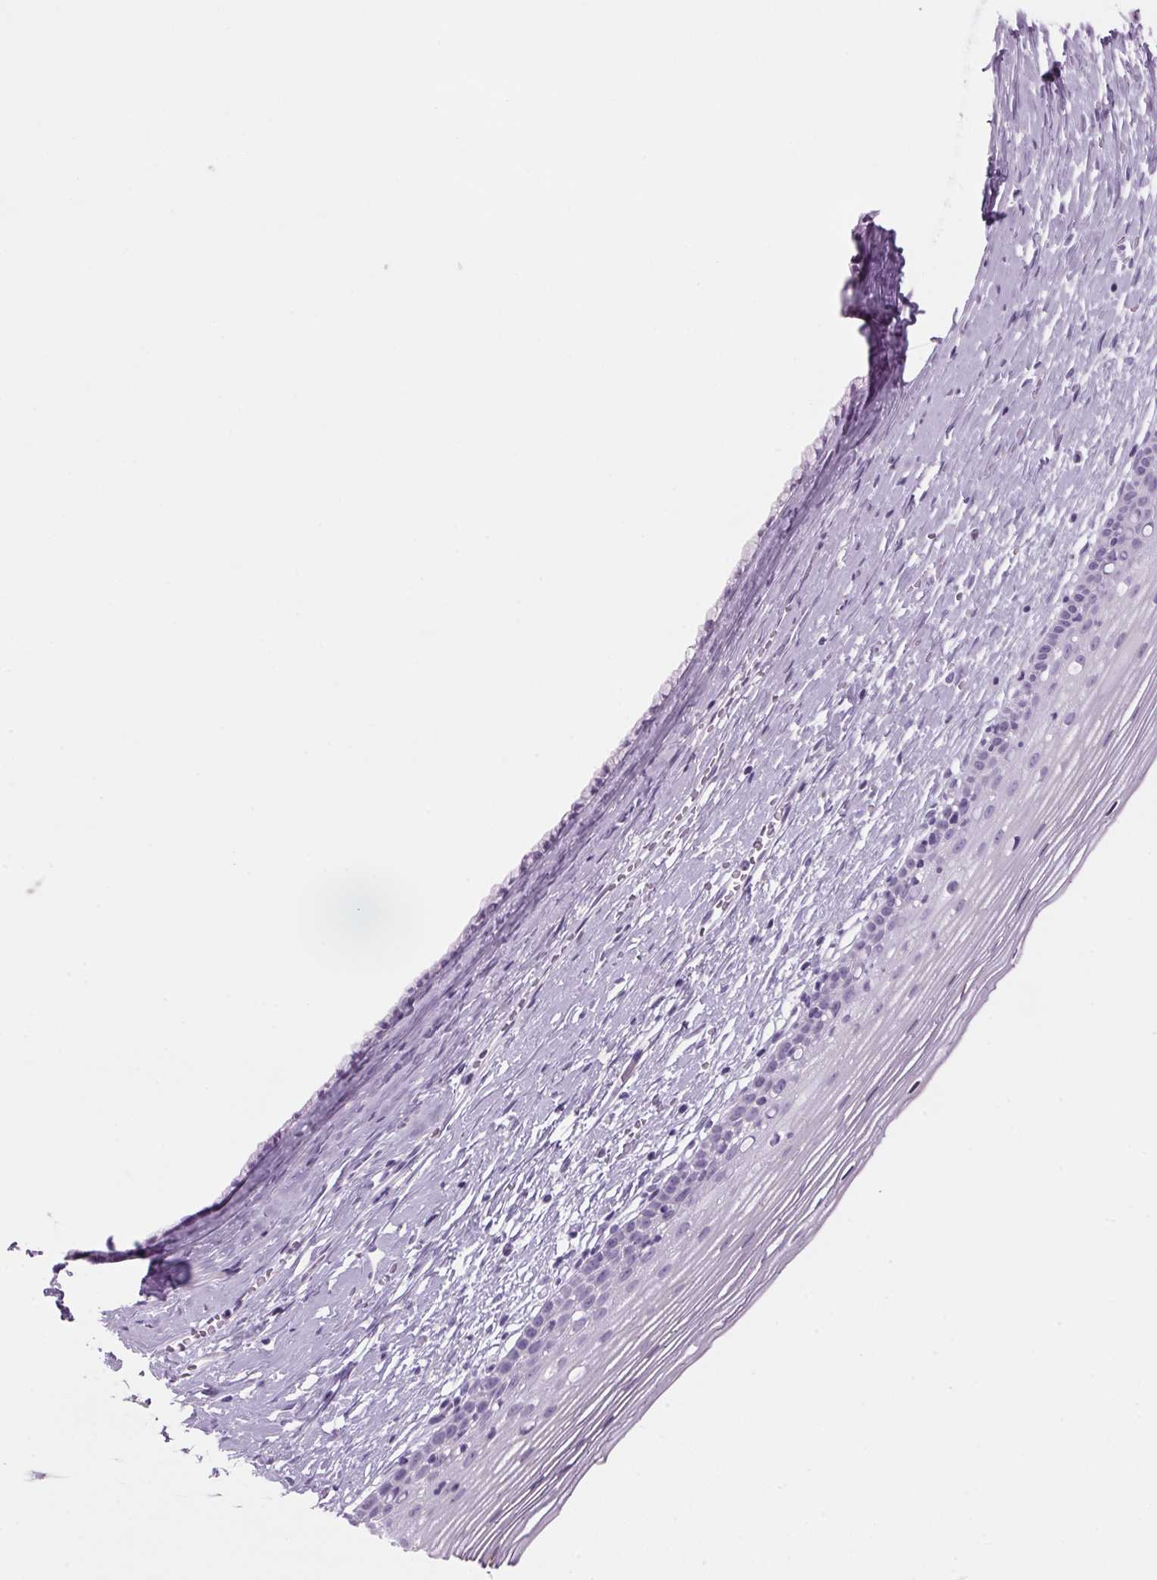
{"staining": {"intensity": "negative", "quantity": "none", "location": "none"}, "tissue": "cervix", "cell_type": "Glandular cells", "image_type": "normal", "snomed": [{"axis": "morphology", "description": "Normal tissue, NOS"}, {"axis": "topography", "description": "Cervix"}], "caption": "High magnification brightfield microscopy of benign cervix stained with DAB (3,3'-diaminobenzidine) (brown) and counterstained with hematoxylin (blue): glandular cells show no significant positivity. (DAB immunohistochemistry (IHC), high magnification).", "gene": "PPP1R1A", "patient": {"sex": "female", "age": 40}}